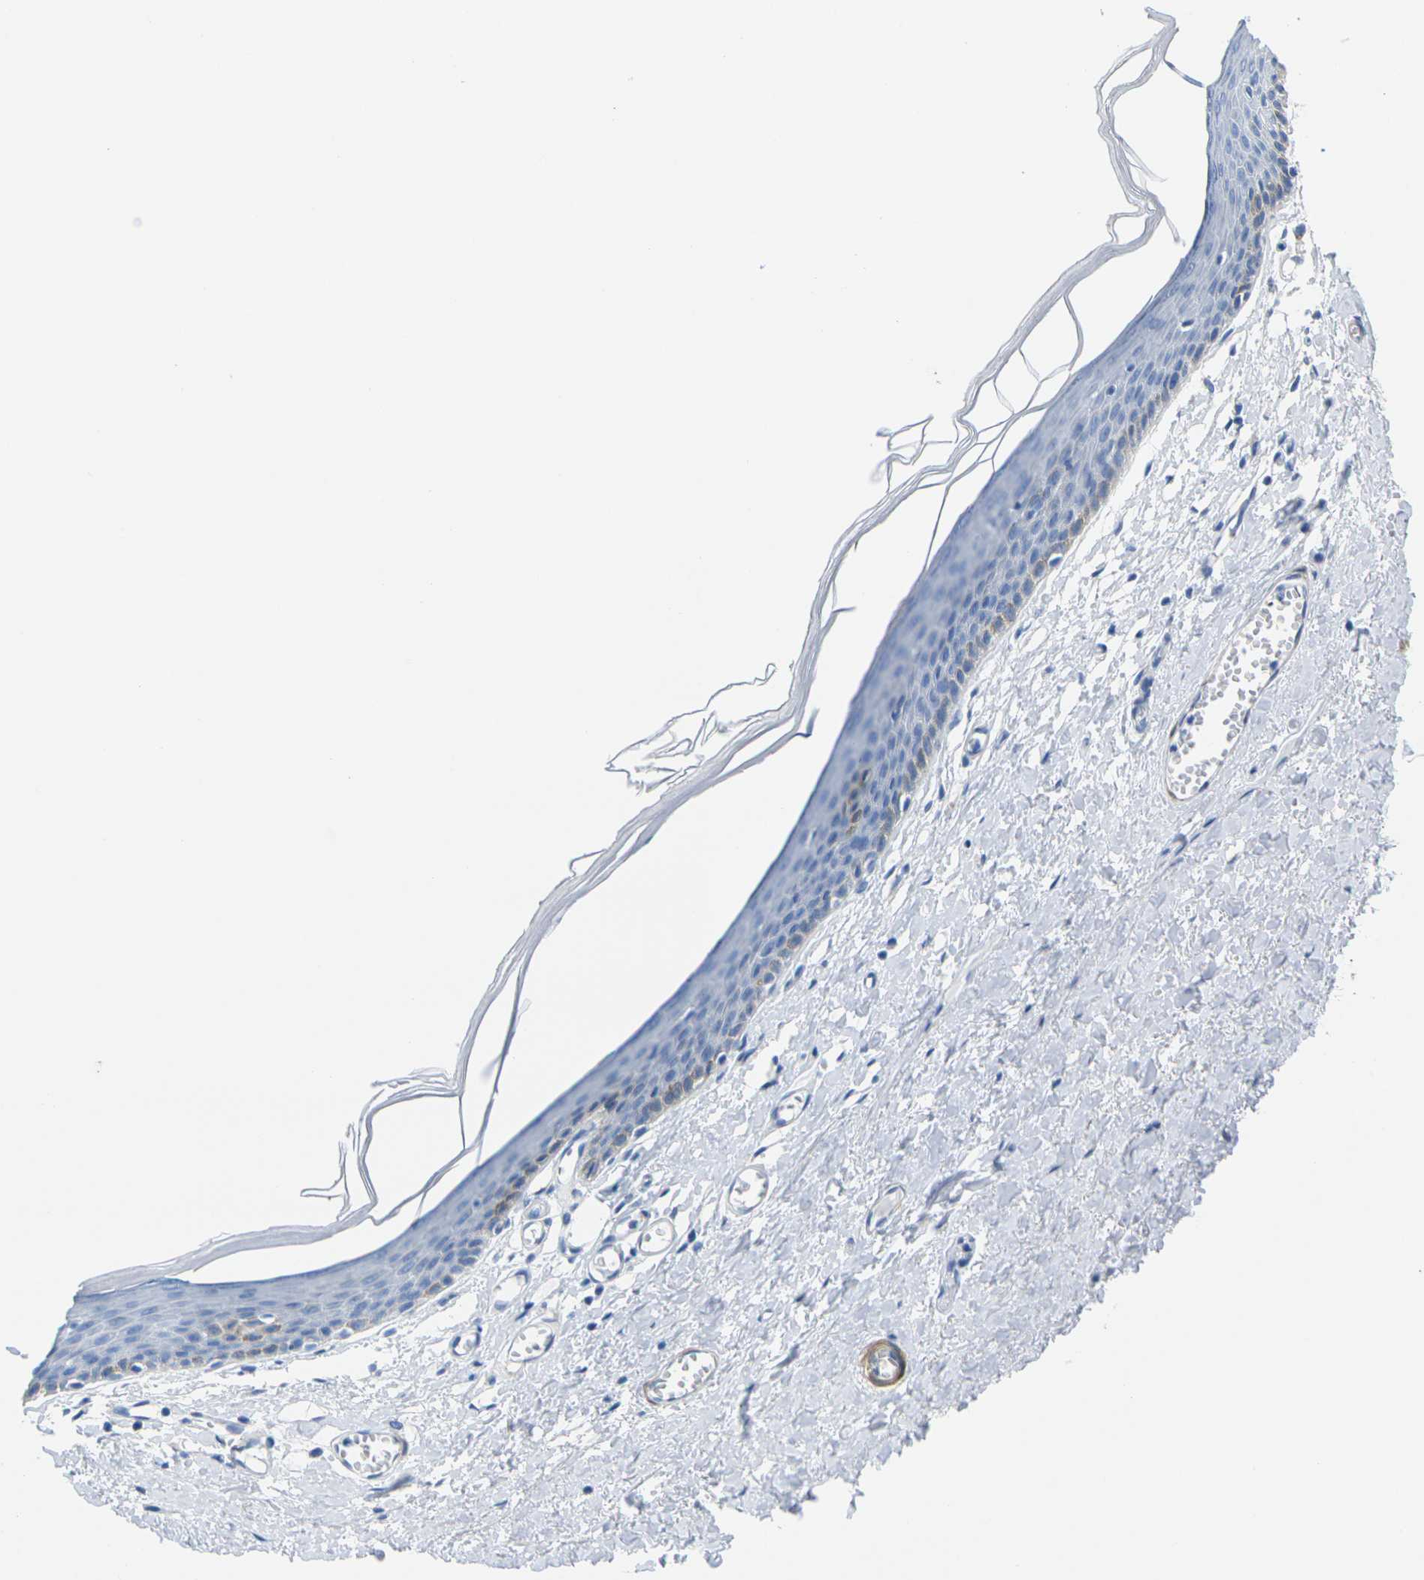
{"staining": {"intensity": "negative", "quantity": "none", "location": "none"}, "tissue": "skin", "cell_type": "Epidermal cells", "image_type": "normal", "snomed": [{"axis": "morphology", "description": "Normal tissue, NOS"}, {"axis": "topography", "description": "Vulva"}], "caption": "The IHC micrograph has no significant staining in epidermal cells of skin. (Stains: DAB (3,3'-diaminobenzidine) immunohistochemistry with hematoxylin counter stain, Microscopy: brightfield microscopy at high magnification).", "gene": "CNN1", "patient": {"sex": "female", "age": 54}}